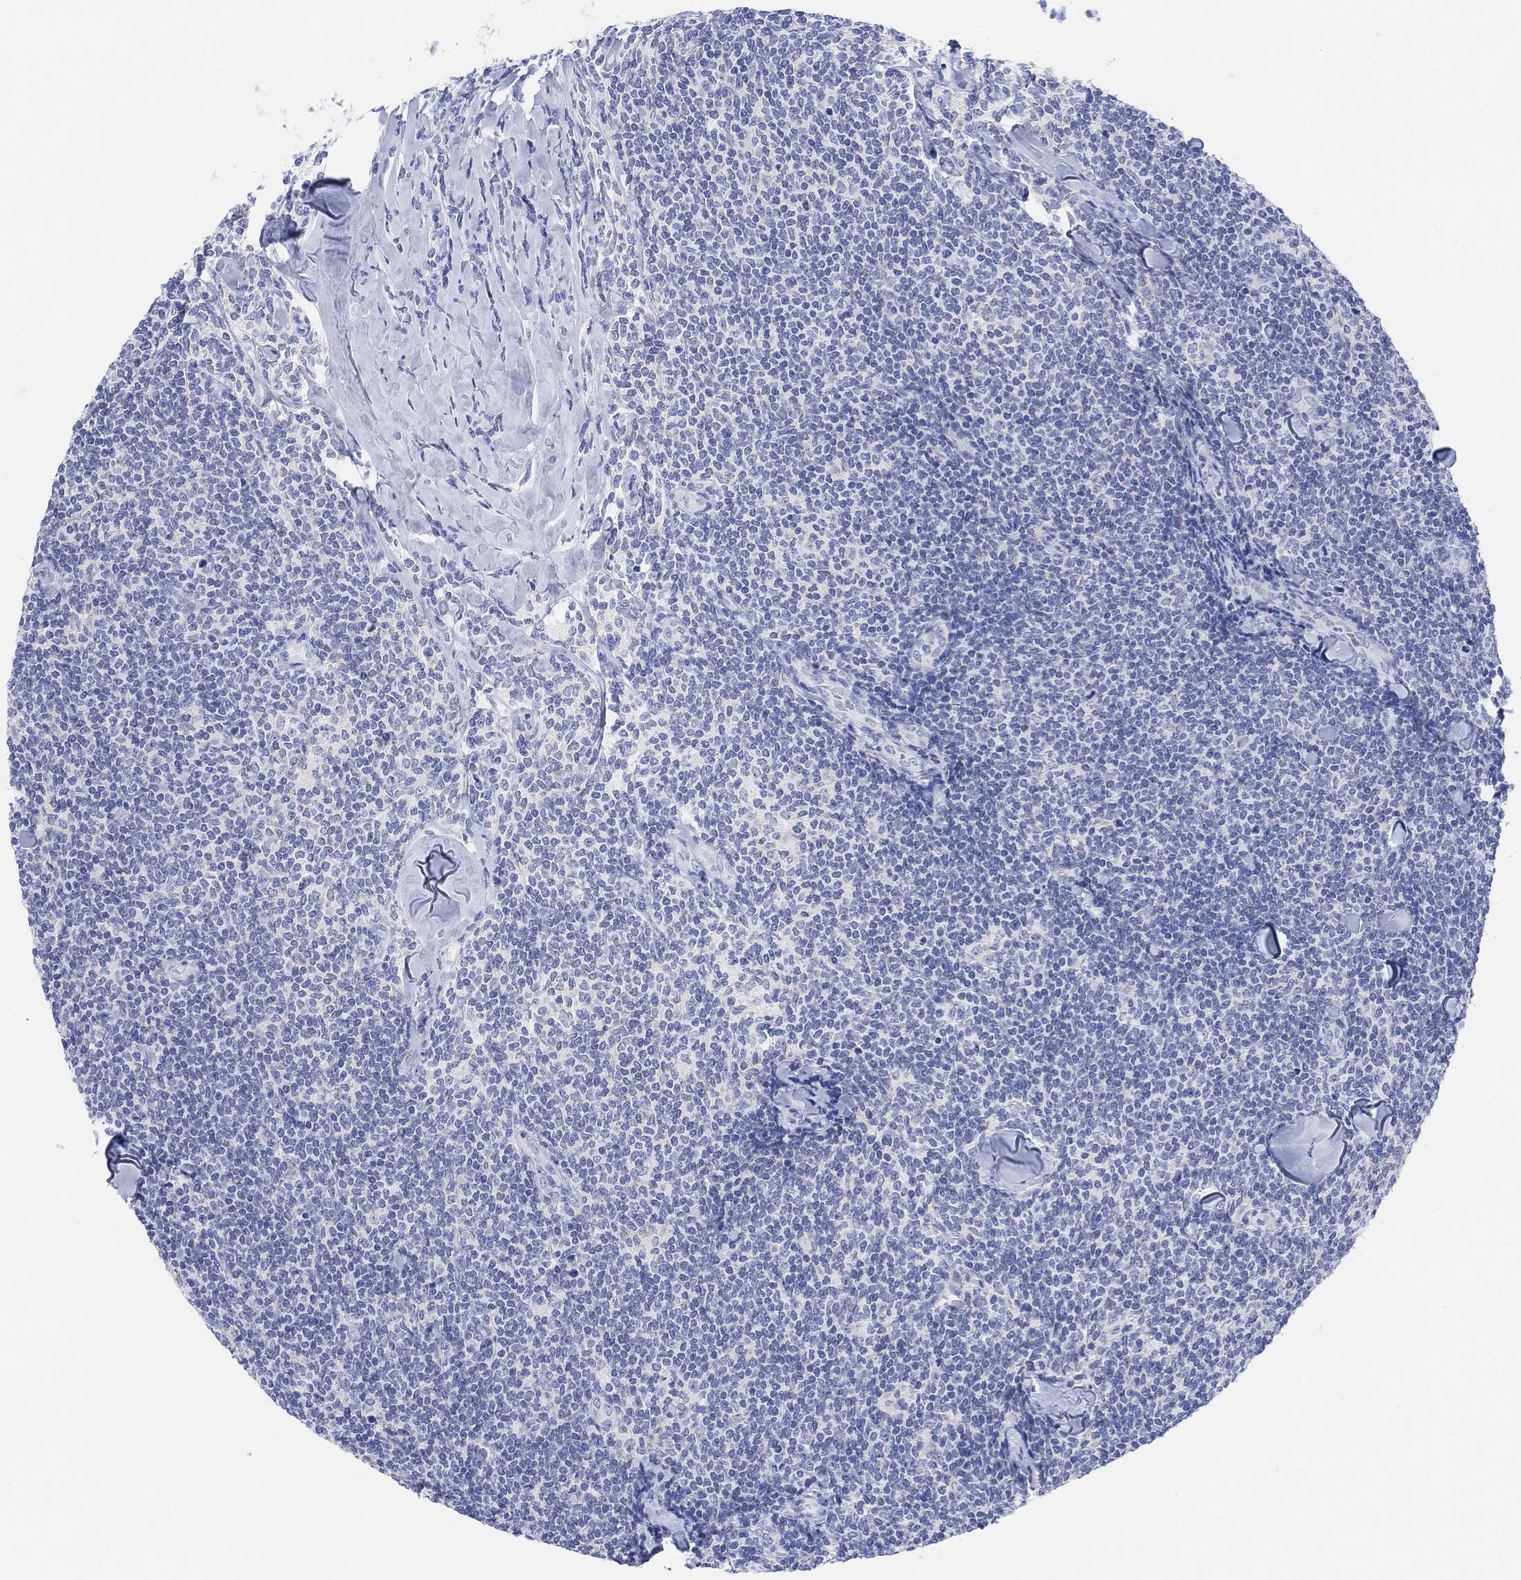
{"staining": {"intensity": "negative", "quantity": "none", "location": "none"}, "tissue": "lymphoma", "cell_type": "Tumor cells", "image_type": "cancer", "snomed": [{"axis": "morphology", "description": "Malignant lymphoma, non-Hodgkin's type, Low grade"}, {"axis": "topography", "description": "Lymph node"}], "caption": "High magnification brightfield microscopy of malignant lymphoma, non-Hodgkin's type (low-grade) stained with DAB (brown) and counterstained with hematoxylin (blue): tumor cells show no significant staining.", "gene": "ENO4", "patient": {"sex": "female", "age": 56}}